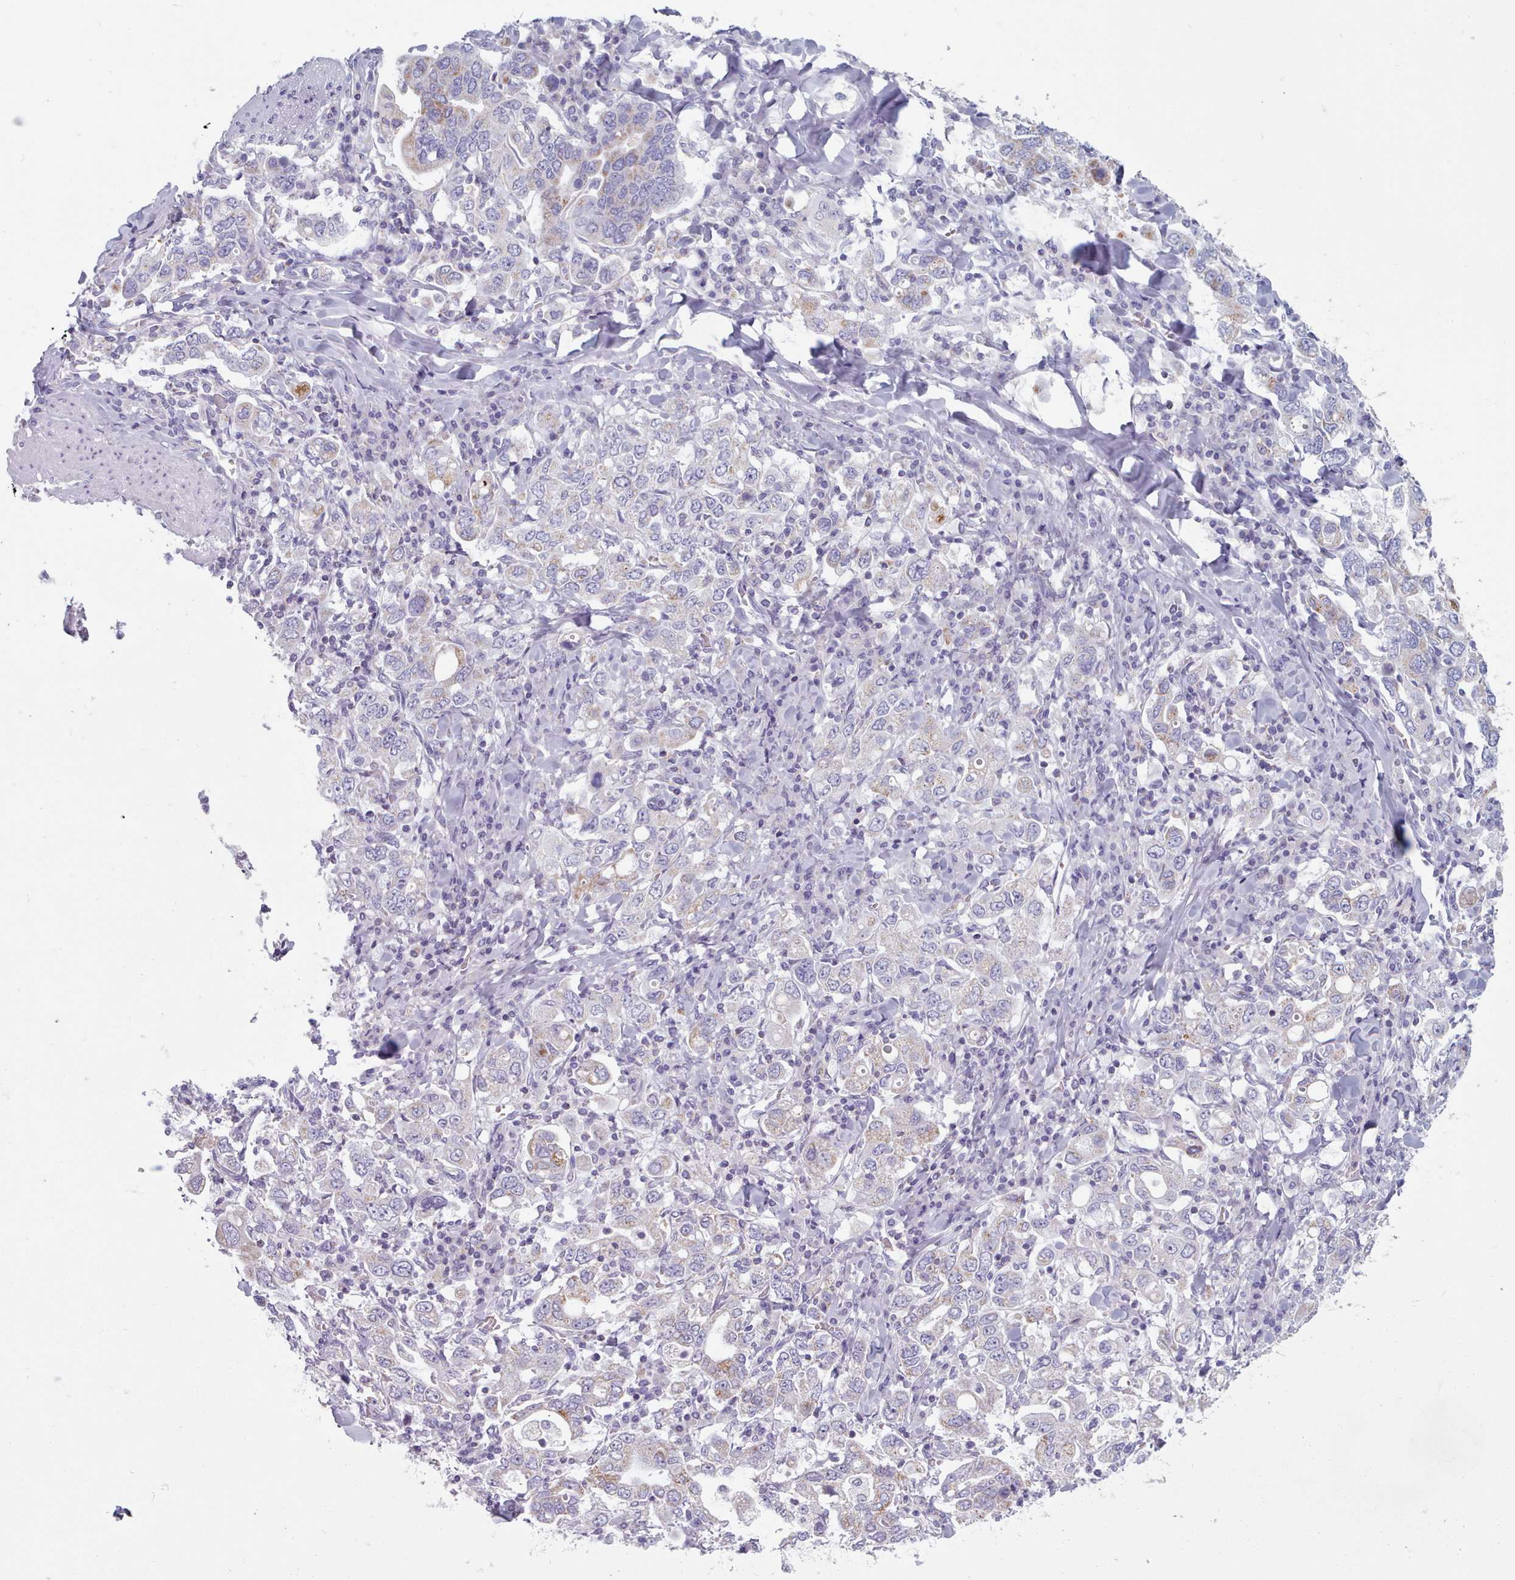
{"staining": {"intensity": "negative", "quantity": "none", "location": "none"}, "tissue": "stomach cancer", "cell_type": "Tumor cells", "image_type": "cancer", "snomed": [{"axis": "morphology", "description": "Adenocarcinoma, NOS"}, {"axis": "topography", "description": "Stomach, upper"}], "caption": "Stomach cancer (adenocarcinoma) stained for a protein using IHC shows no staining tumor cells.", "gene": "FAM170B", "patient": {"sex": "male", "age": 62}}